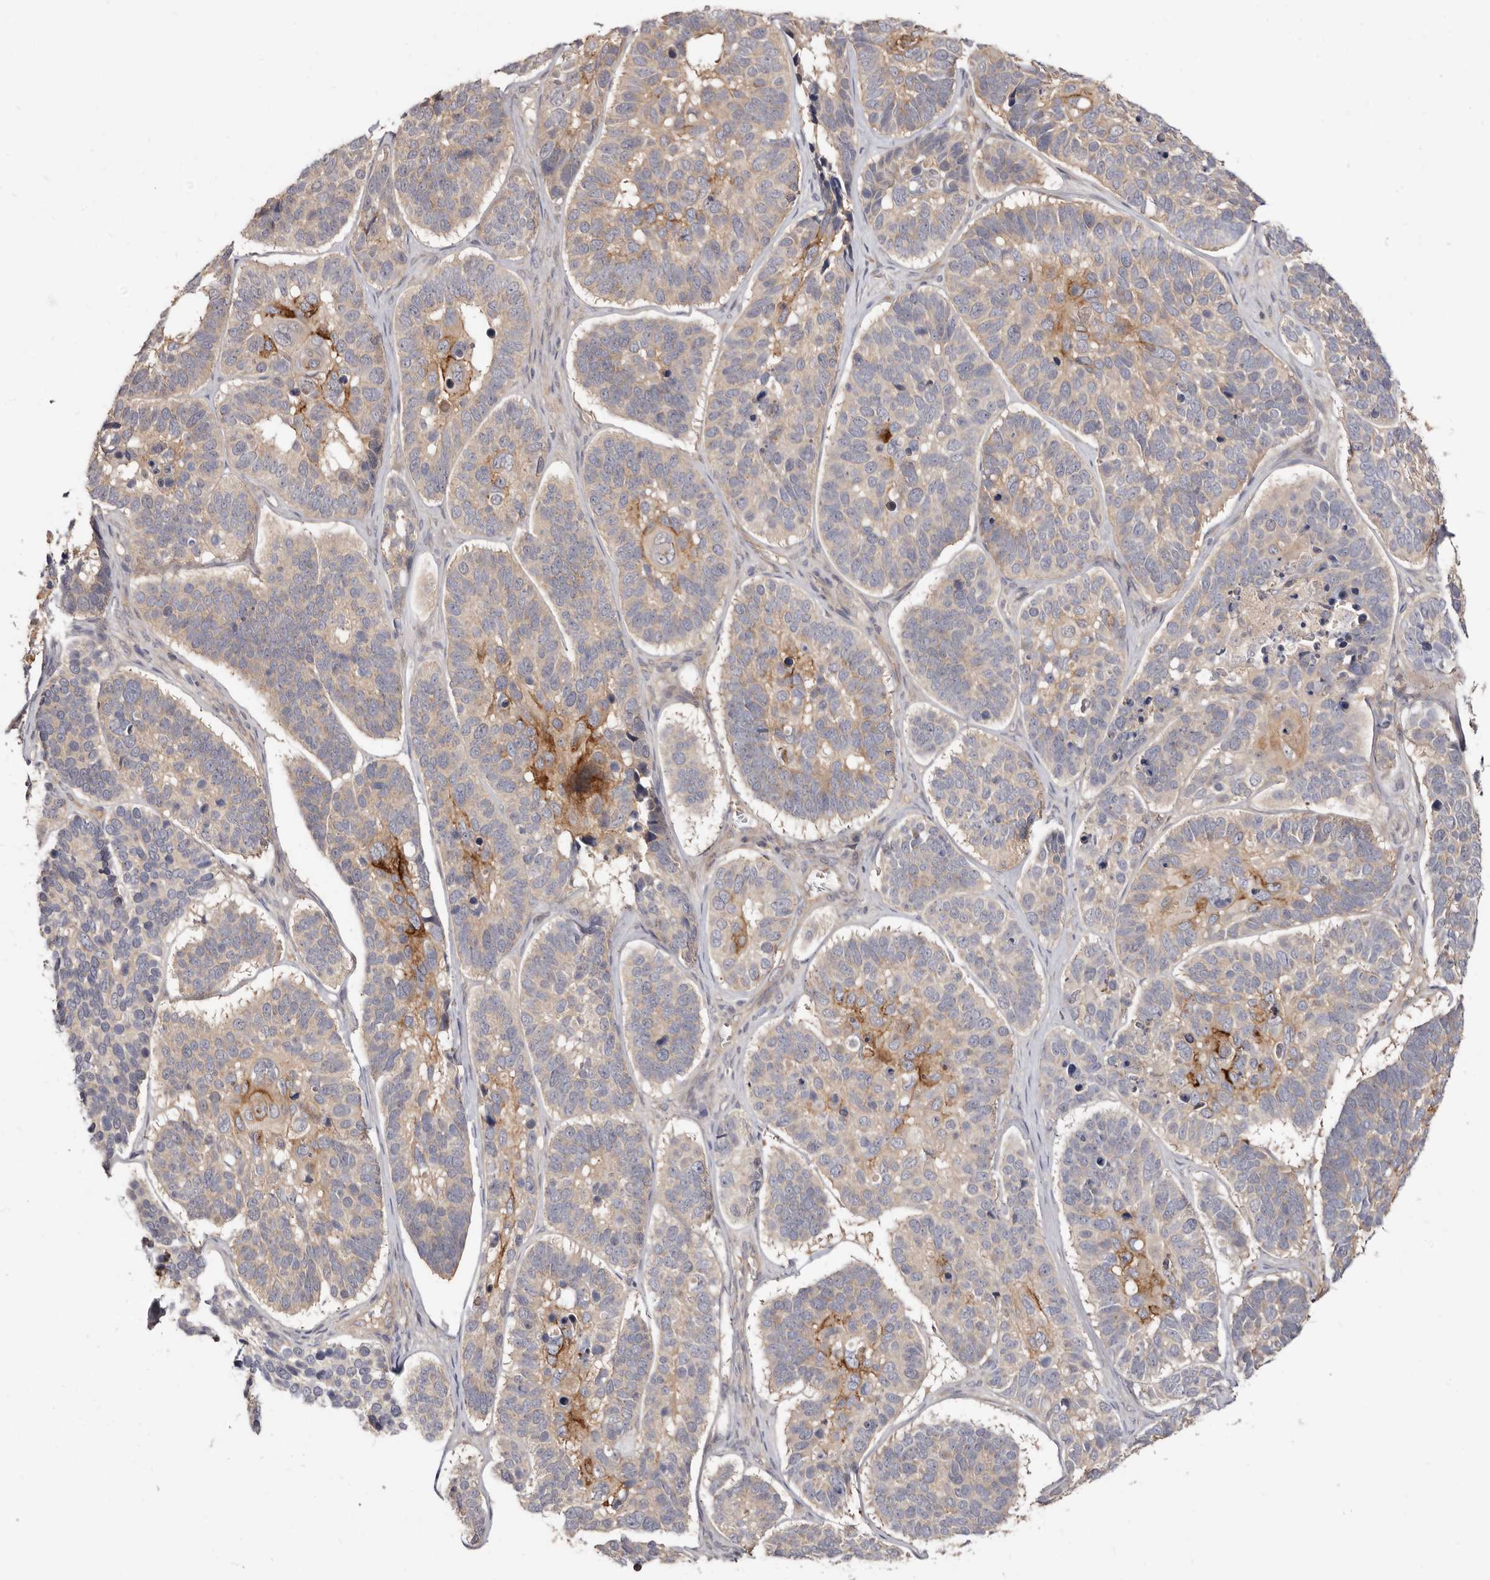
{"staining": {"intensity": "moderate", "quantity": "<25%", "location": "cytoplasmic/membranous"}, "tissue": "skin cancer", "cell_type": "Tumor cells", "image_type": "cancer", "snomed": [{"axis": "morphology", "description": "Basal cell carcinoma"}, {"axis": "topography", "description": "Skin"}], "caption": "Skin basal cell carcinoma tissue demonstrates moderate cytoplasmic/membranous expression in about <25% of tumor cells, visualized by immunohistochemistry.", "gene": "GPATCH4", "patient": {"sex": "male", "age": 62}}